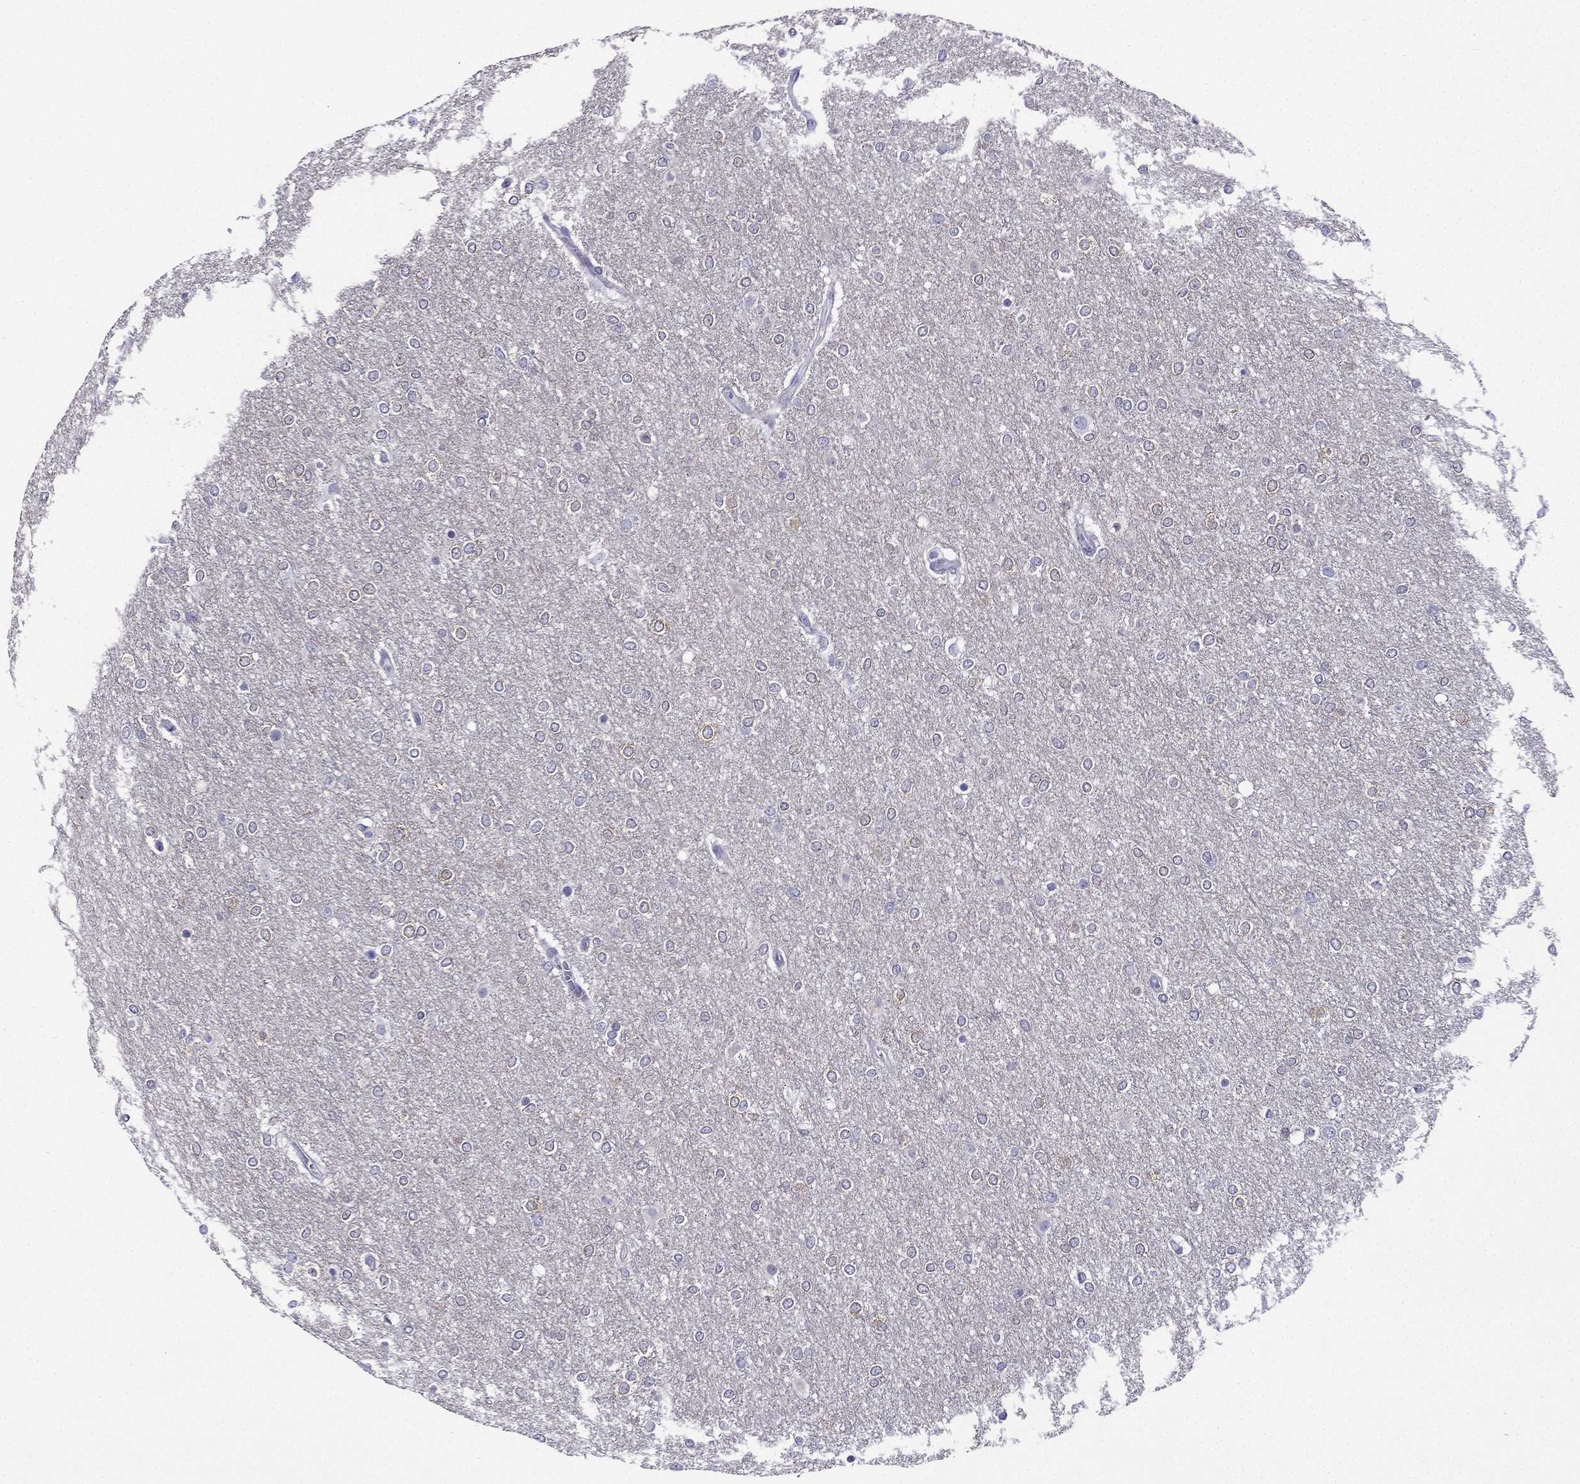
{"staining": {"intensity": "negative", "quantity": "none", "location": "none"}, "tissue": "glioma", "cell_type": "Tumor cells", "image_type": "cancer", "snomed": [{"axis": "morphology", "description": "Glioma, malignant, High grade"}, {"axis": "topography", "description": "Brain"}], "caption": "High power microscopy micrograph of an immunohistochemistry image of malignant glioma (high-grade), revealing no significant expression in tumor cells.", "gene": "KCNJ10", "patient": {"sex": "female", "age": 61}}